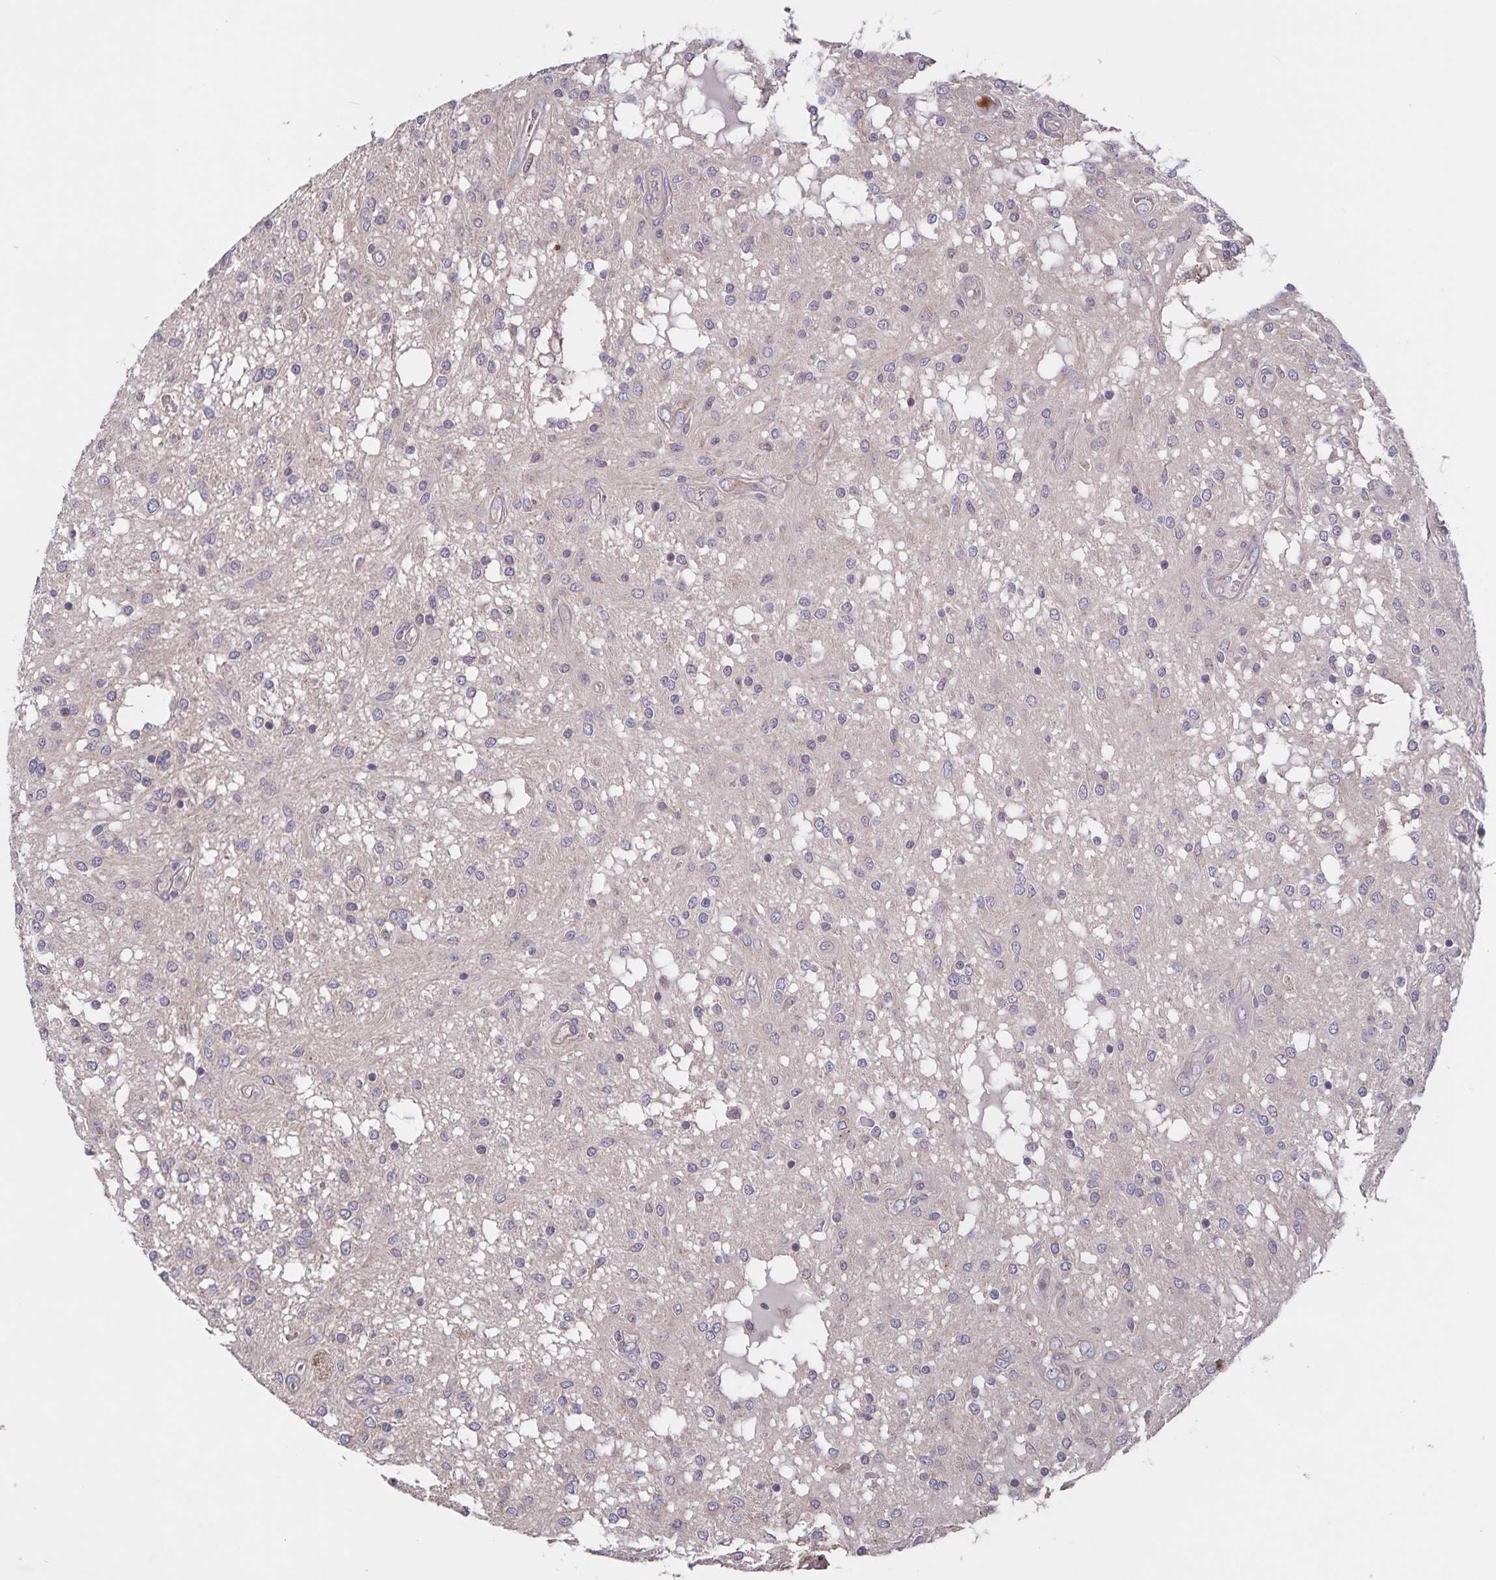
{"staining": {"intensity": "negative", "quantity": "none", "location": "none"}, "tissue": "glioma", "cell_type": "Tumor cells", "image_type": "cancer", "snomed": [{"axis": "morphology", "description": "Glioma, malignant, Low grade"}, {"axis": "topography", "description": "Cerebellum"}], "caption": "High magnification brightfield microscopy of malignant glioma (low-grade) stained with DAB (3,3'-diaminobenzidine) (brown) and counterstained with hematoxylin (blue): tumor cells show no significant positivity.", "gene": "FBXL16", "patient": {"sex": "female", "age": 14}}